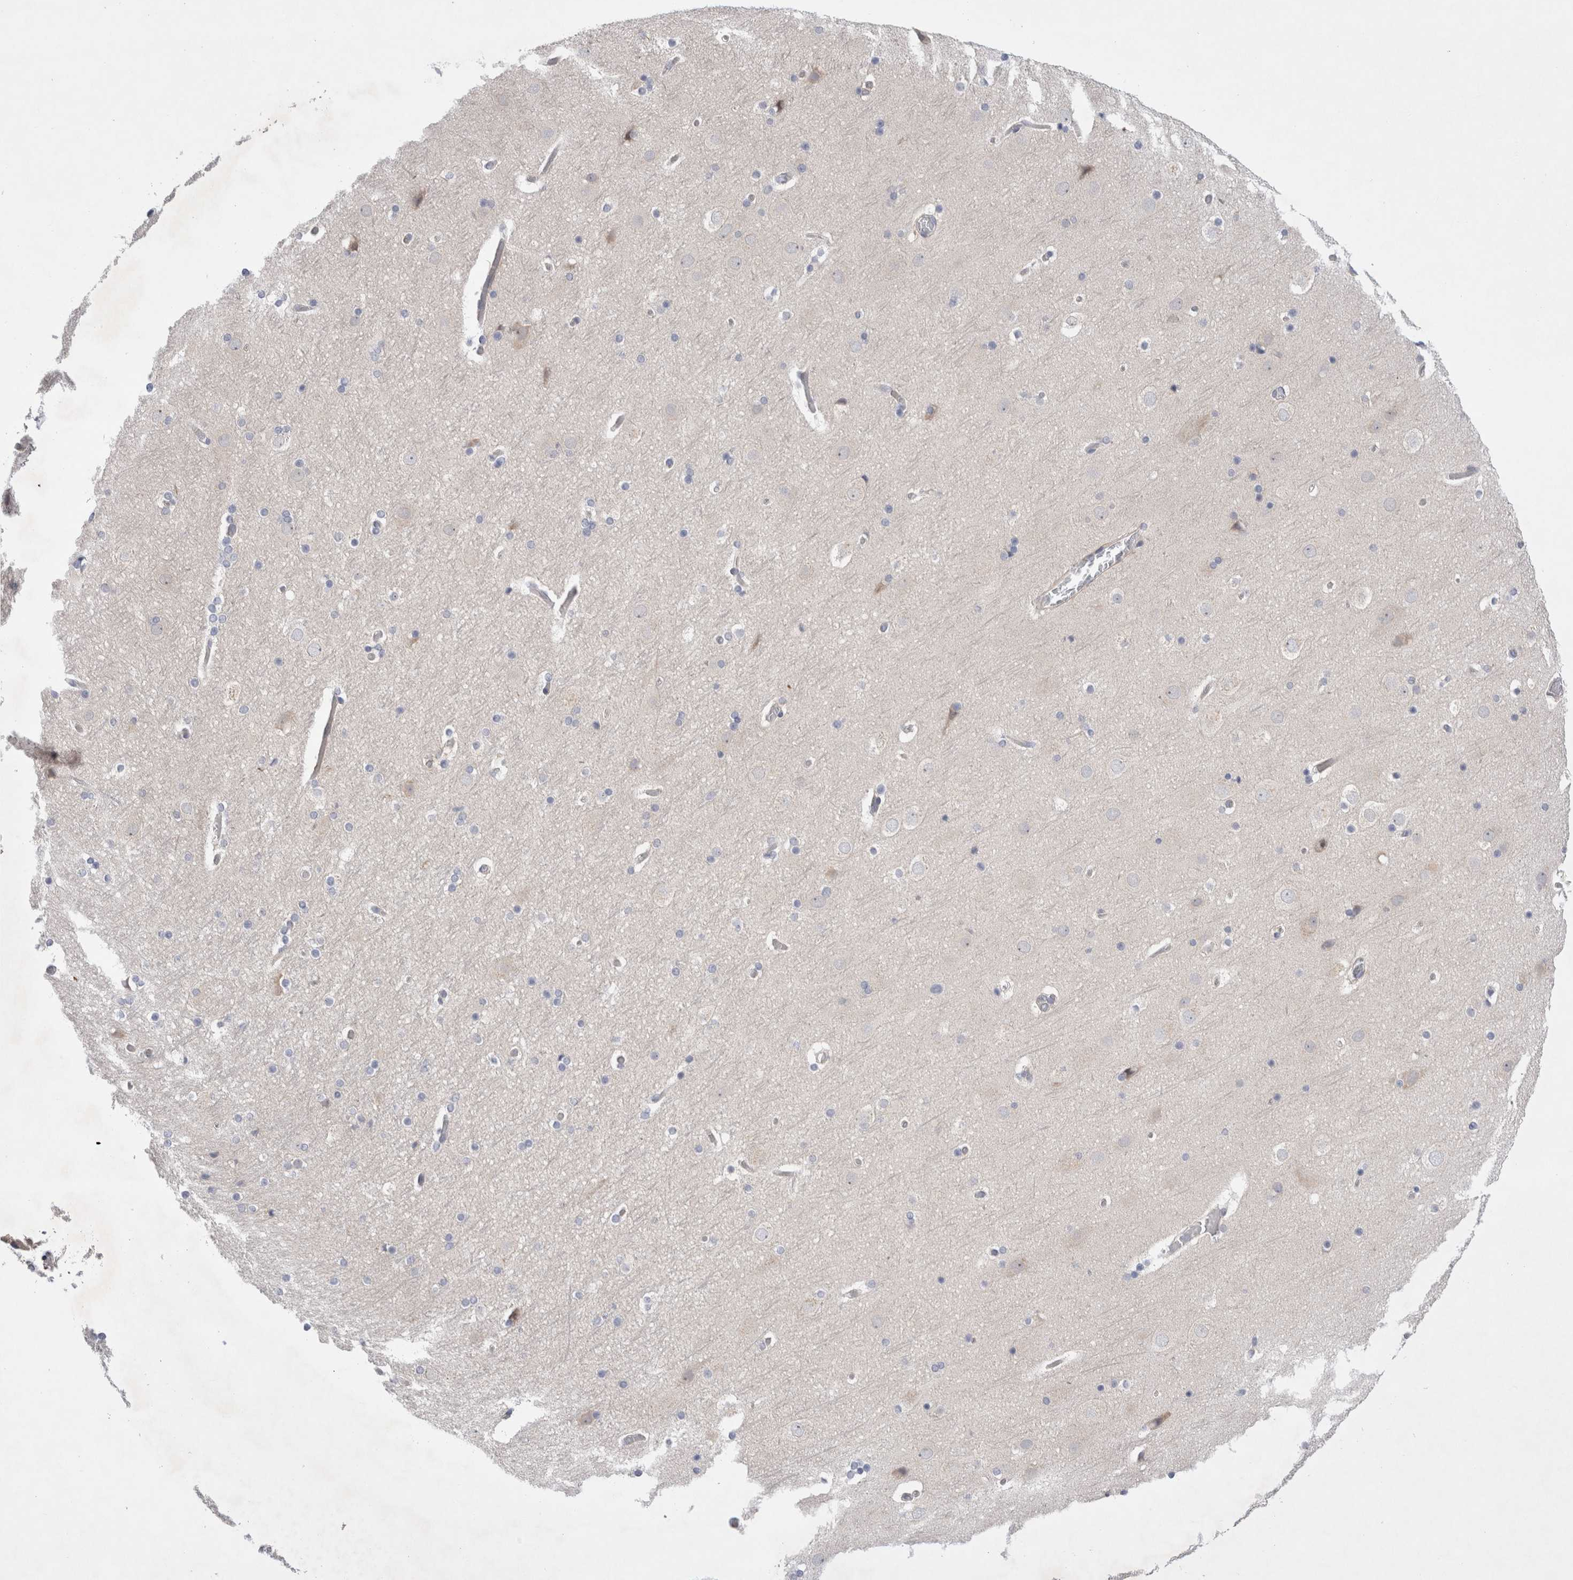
{"staining": {"intensity": "negative", "quantity": "none", "location": "none"}, "tissue": "cerebral cortex", "cell_type": "Endothelial cells", "image_type": "normal", "snomed": [{"axis": "morphology", "description": "Normal tissue, NOS"}, {"axis": "topography", "description": "Cerebral cortex"}], "caption": "The immunohistochemistry (IHC) image has no significant staining in endothelial cells of cerebral cortex.", "gene": "RBM12B", "patient": {"sex": "male", "age": 57}}